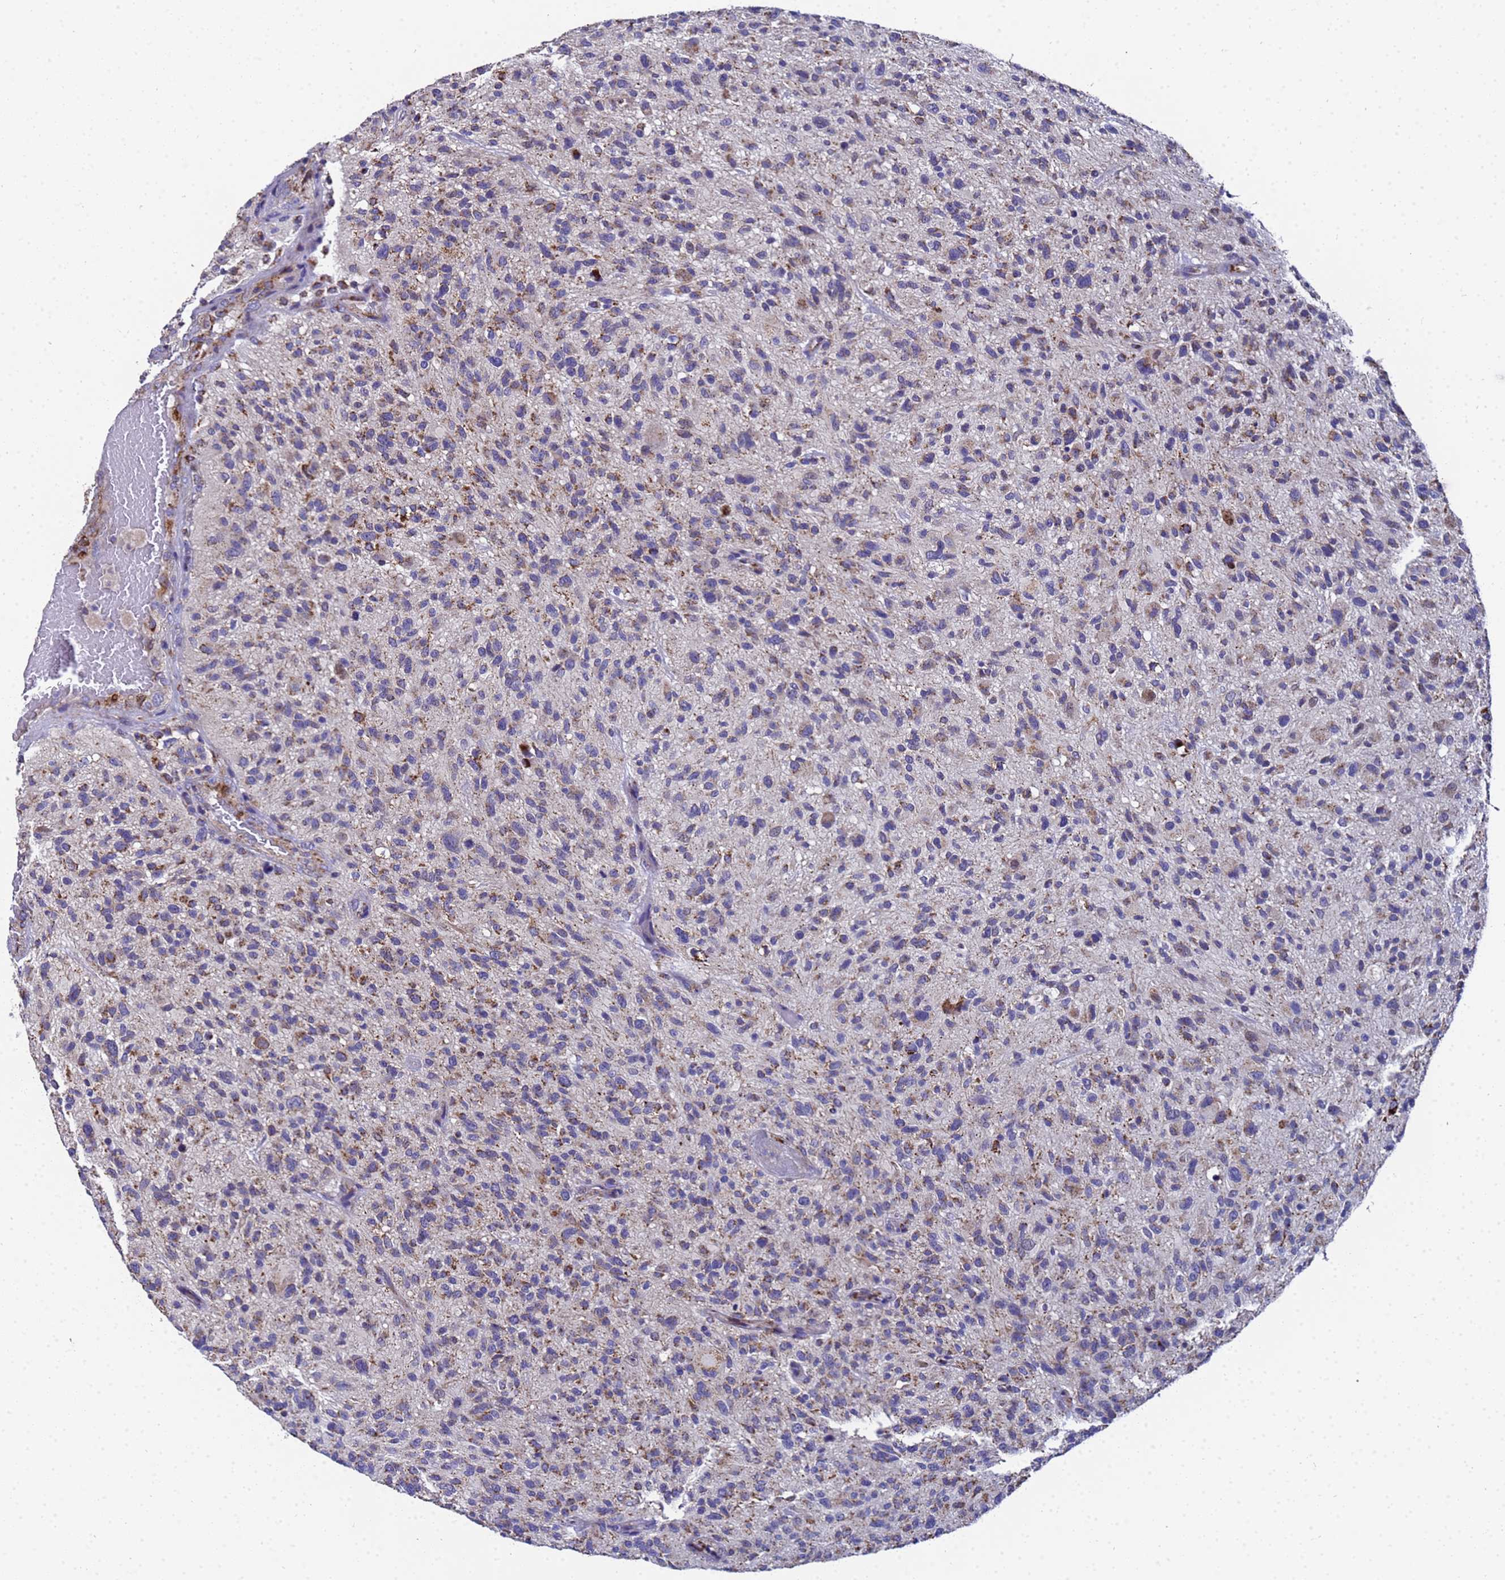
{"staining": {"intensity": "moderate", "quantity": "25%-75%", "location": "cytoplasmic/membranous"}, "tissue": "glioma", "cell_type": "Tumor cells", "image_type": "cancer", "snomed": [{"axis": "morphology", "description": "Glioma, malignant, High grade"}, {"axis": "topography", "description": "Brain"}], "caption": "This is an image of IHC staining of malignant glioma (high-grade), which shows moderate expression in the cytoplasmic/membranous of tumor cells.", "gene": "MRPS12", "patient": {"sex": "male", "age": 47}}